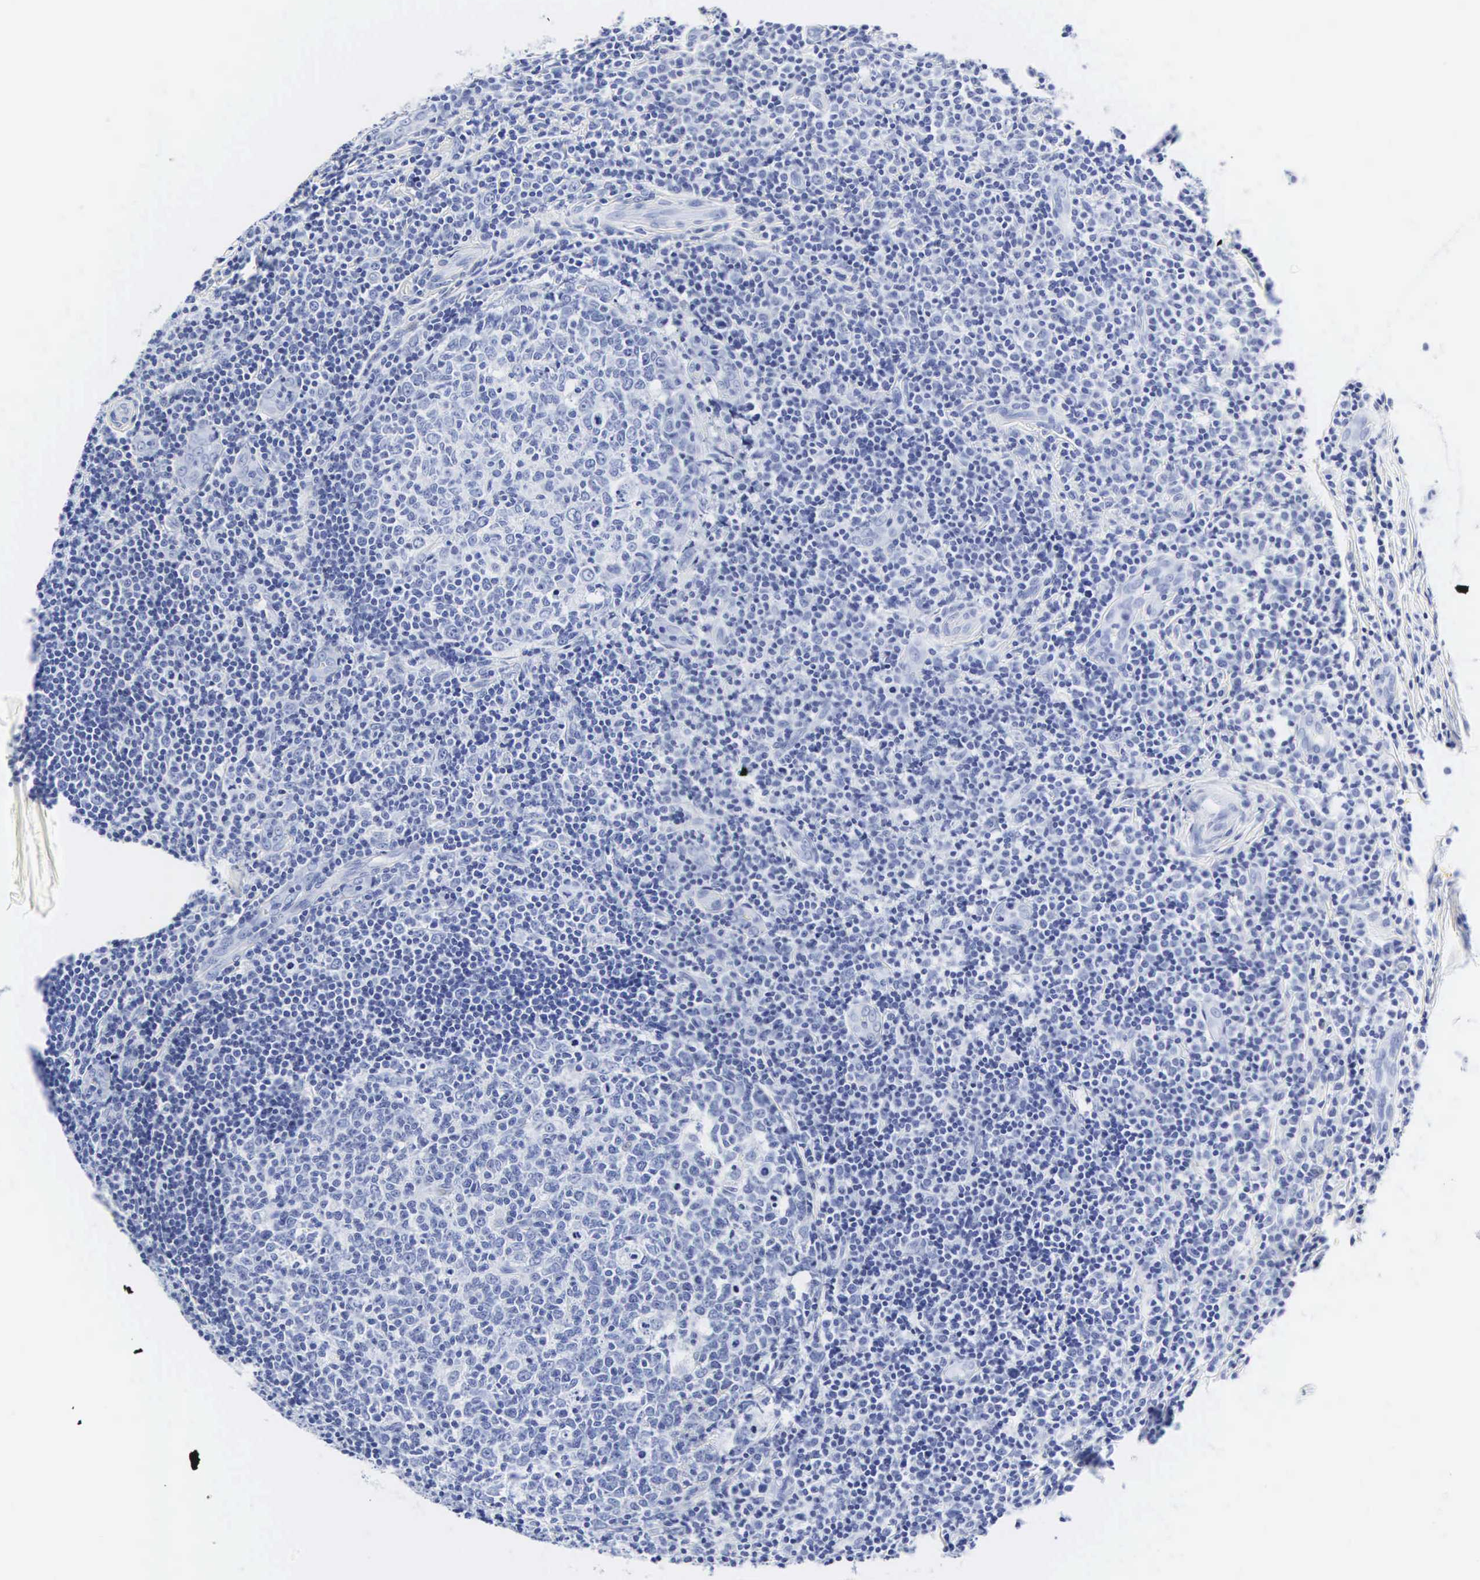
{"staining": {"intensity": "negative", "quantity": "none", "location": "none"}, "tissue": "tonsil", "cell_type": "Germinal center cells", "image_type": "normal", "snomed": [{"axis": "morphology", "description": "Normal tissue, NOS"}, {"axis": "topography", "description": "Tonsil"}], "caption": "Immunohistochemistry (IHC) of unremarkable human tonsil demonstrates no staining in germinal center cells. (DAB immunohistochemistry visualized using brightfield microscopy, high magnification).", "gene": "INS", "patient": {"sex": "female", "age": 41}}